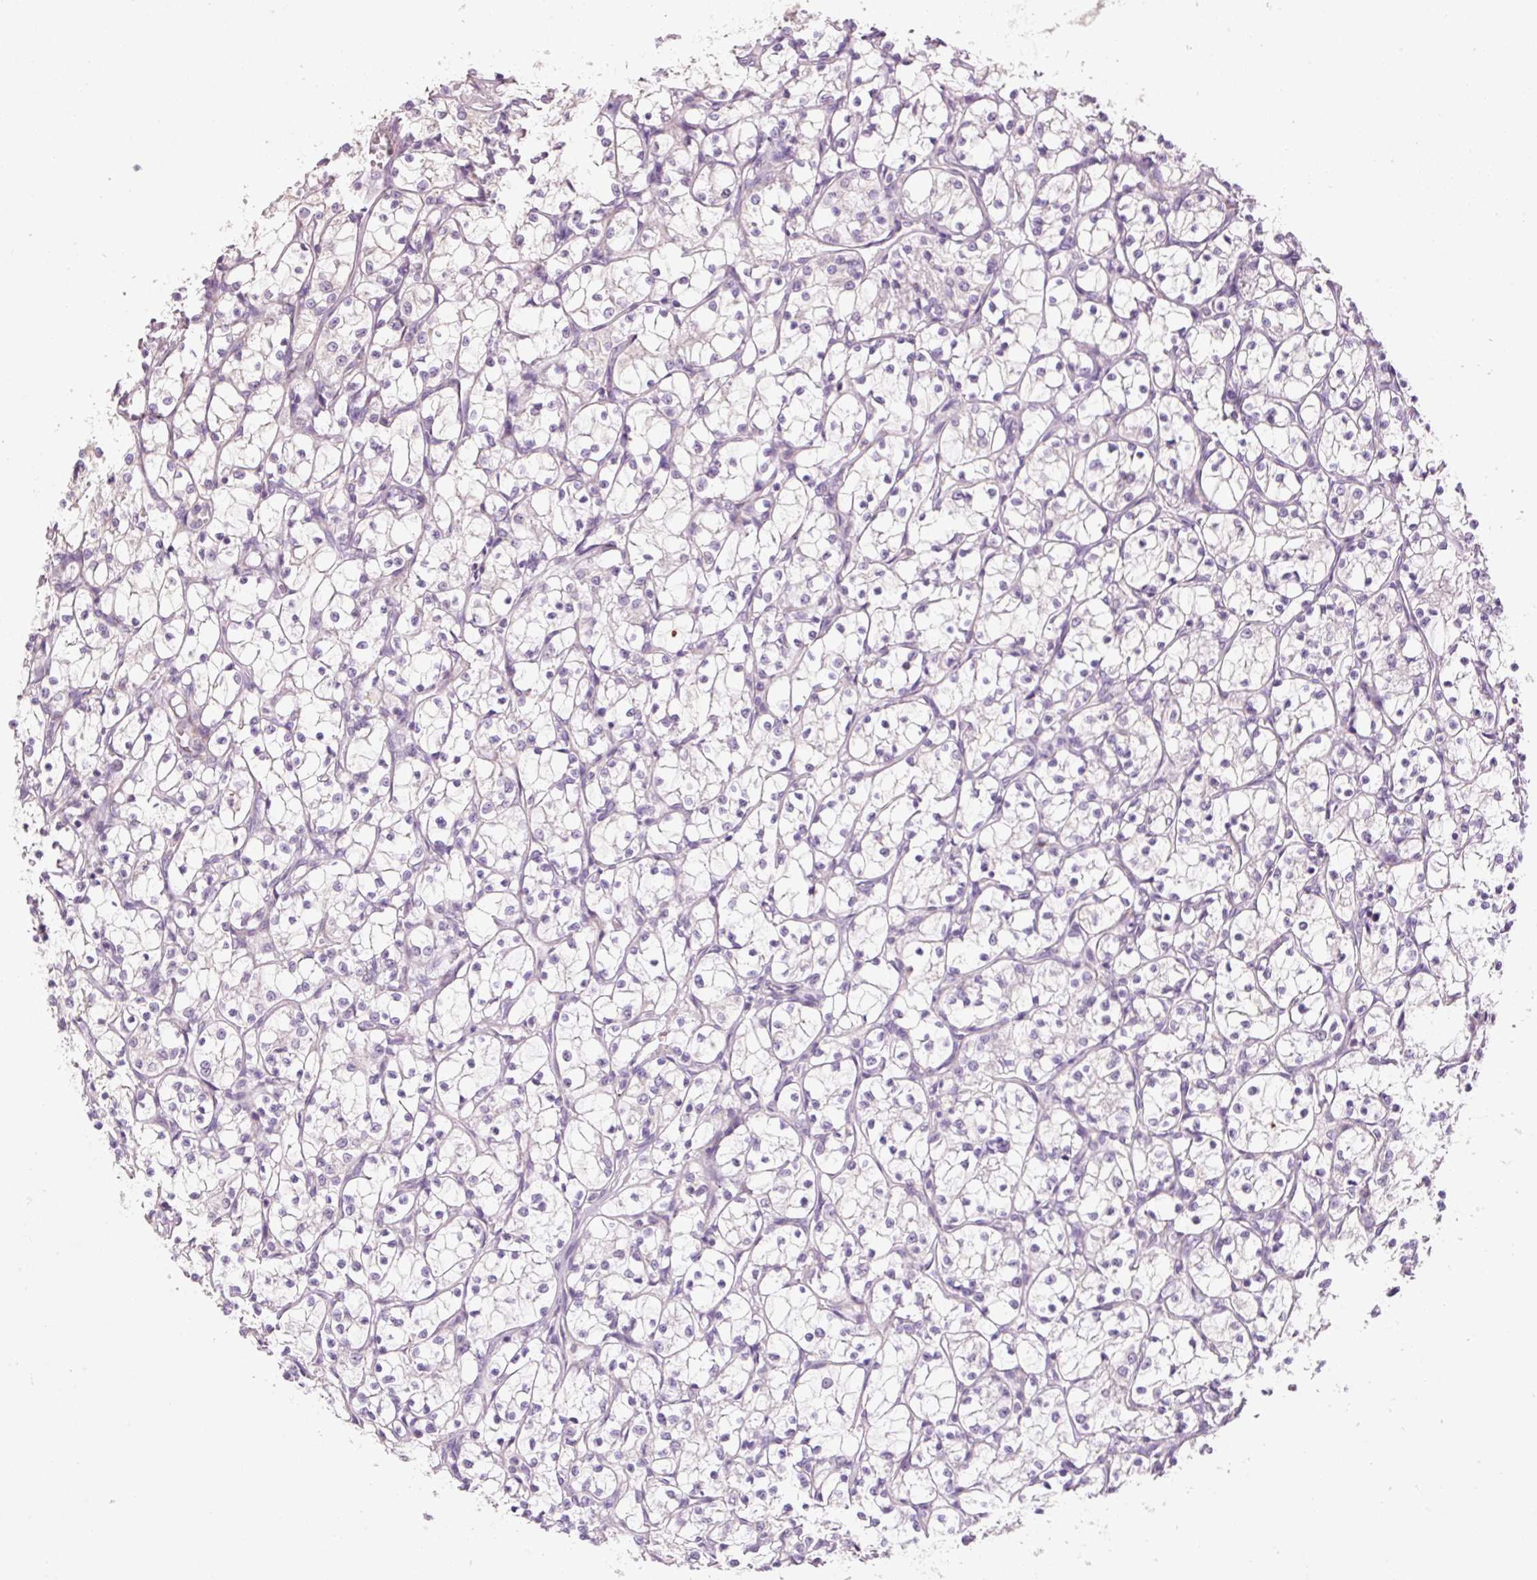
{"staining": {"intensity": "negative", "quantity": "none", "location": "none"}, "tissue": "renal cancer", "cell_type": "Tumor cells", "image_type": "cancer", "snomed": [{"axis": "morphology", "description": "Adenocarcinoma, NOS"}, {"axis": "topography", "description": "Kidney"}], "caption": "This is an IHC photomicrograph of human adenocarcinoma (renal). There is no staining in tumor cells.", "gene": "HAX1", "patient": {"sex": "female", "age": 69}}